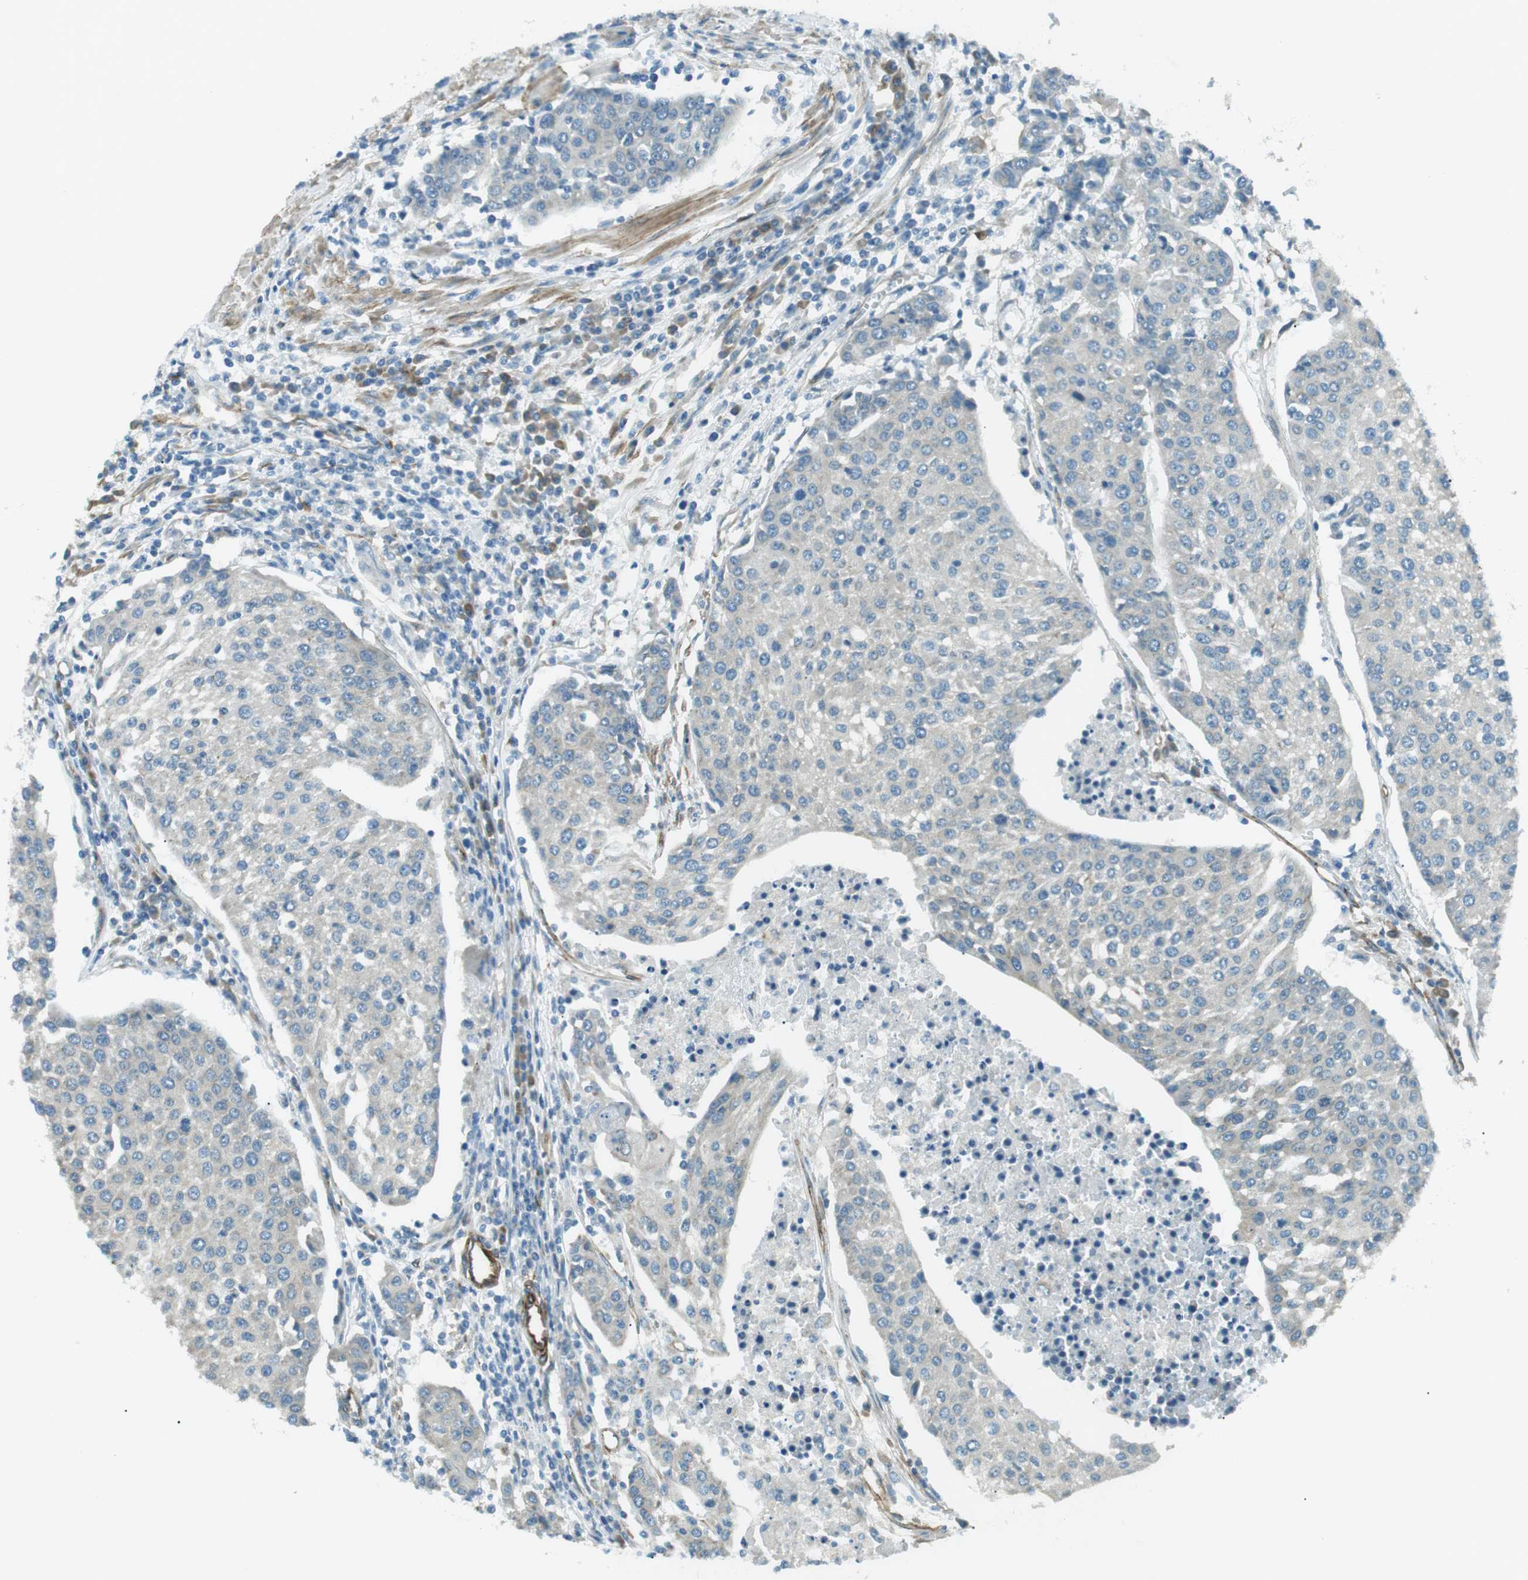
{"staining": {"intensity": "negative", "quantity": "none", "location": "none"}, "tissue": "urothelial cancer", "cell_type": "Tumor cells", "image_type": "cancer", "snomed": [{"axis": "morphology", "description": "Urothelial carcinoma, High grade"}, {"axis": "topography", "description": "Urinary bladder"}], "caption": "High magnification brightfield microscopy of urothelial carcinoma (high-grade) stained with DAB (3,3'-diaminobenzidine) (brown) and counterstained with hematoxylin (blue): tumor cells show no significant staining.", "gene": "ODR4", "patient": {"sex": "female", "age": 85}}